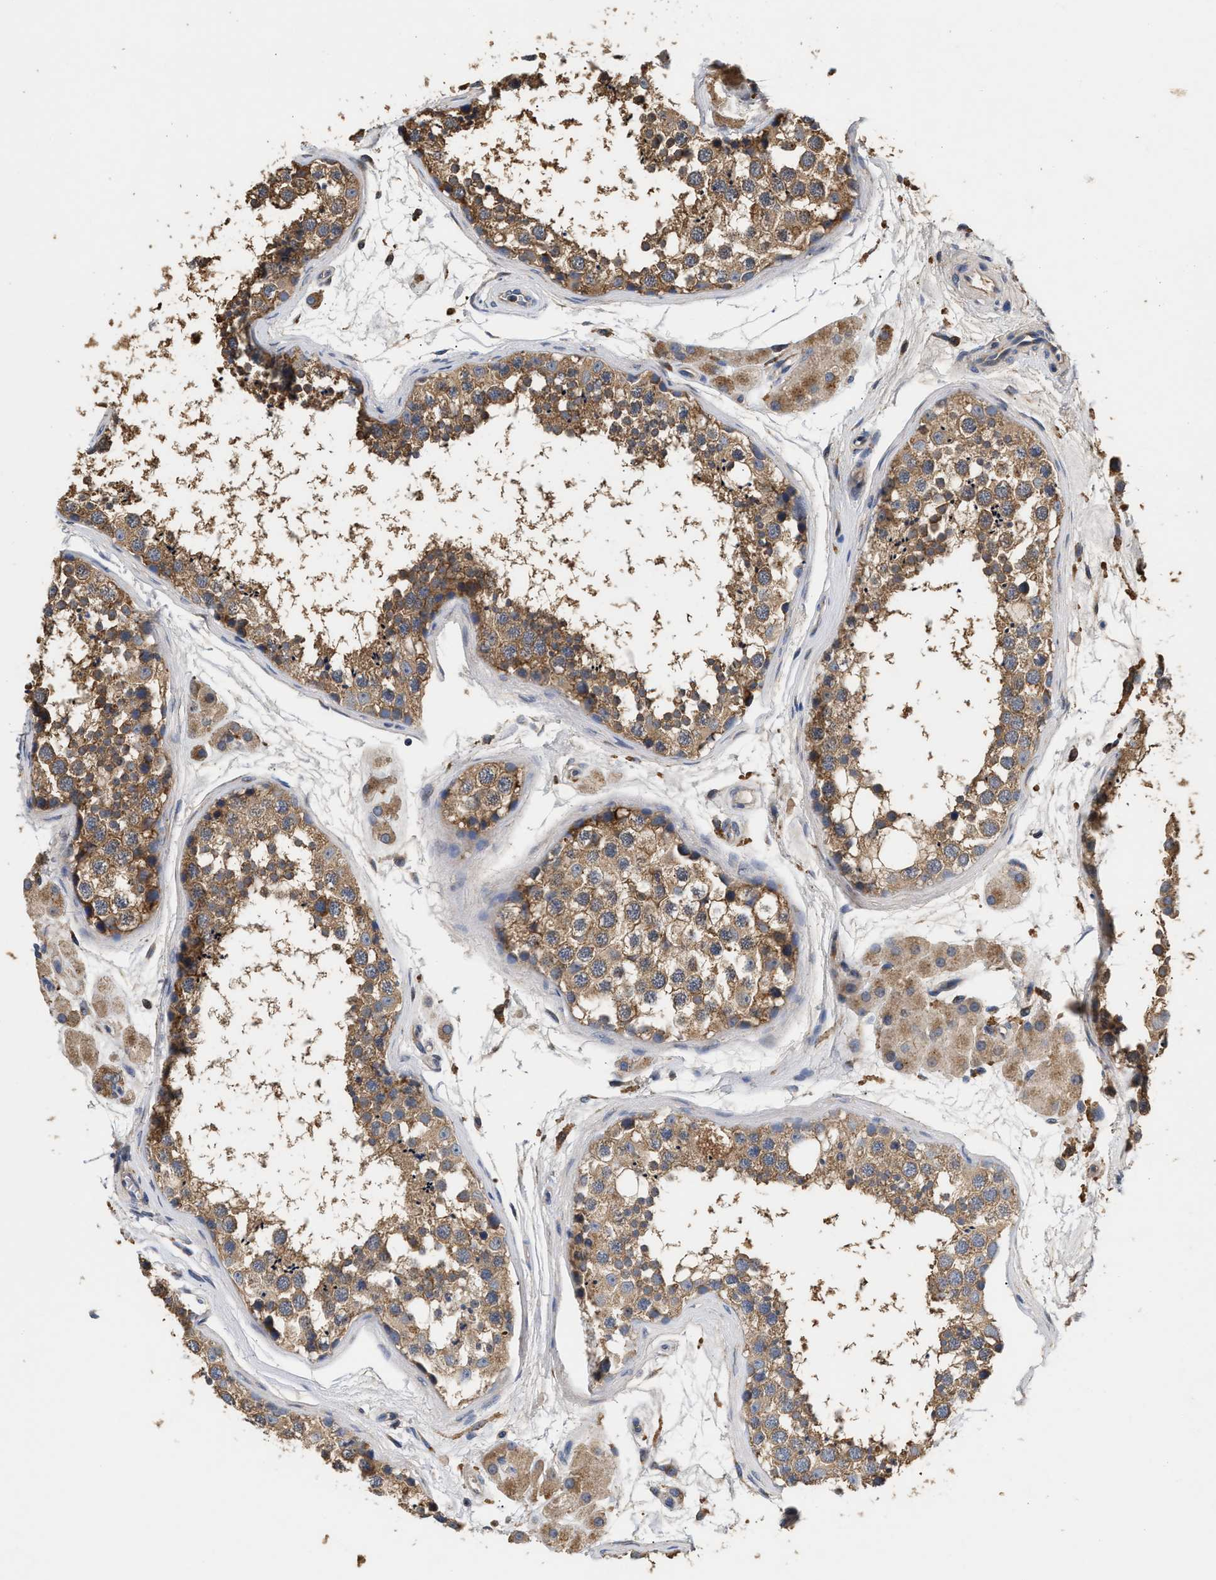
{"staining": {"intensity": "moderate", "quantity": ">75%", "location": "cytoplasmic/membranous"}, "tissue": "testis", "cell_type": "Cells in seminiferous ducts", "image_type": "normal", "snomed": [{"axis": "morphology", "description": "Normal tissue, NOS"}, {"axis": "topography", "description": "Testis"}], "caption": "Immunohistochemistry staining of unremarkable testis, which exhibits medium levels of moderate cytoplasmic/membranous expression in about >75% of cells in seminiferous ducts indicating moderate cytoplasmic/membranous protein staining. The staining was performed using DAB (3,3'-diaminobenzidine) (brown) for protein detection and nuclei were counterstained in hematoxylin (blue).", "gene": "KLB", "patient": {"sex": "male", "age": 56}}